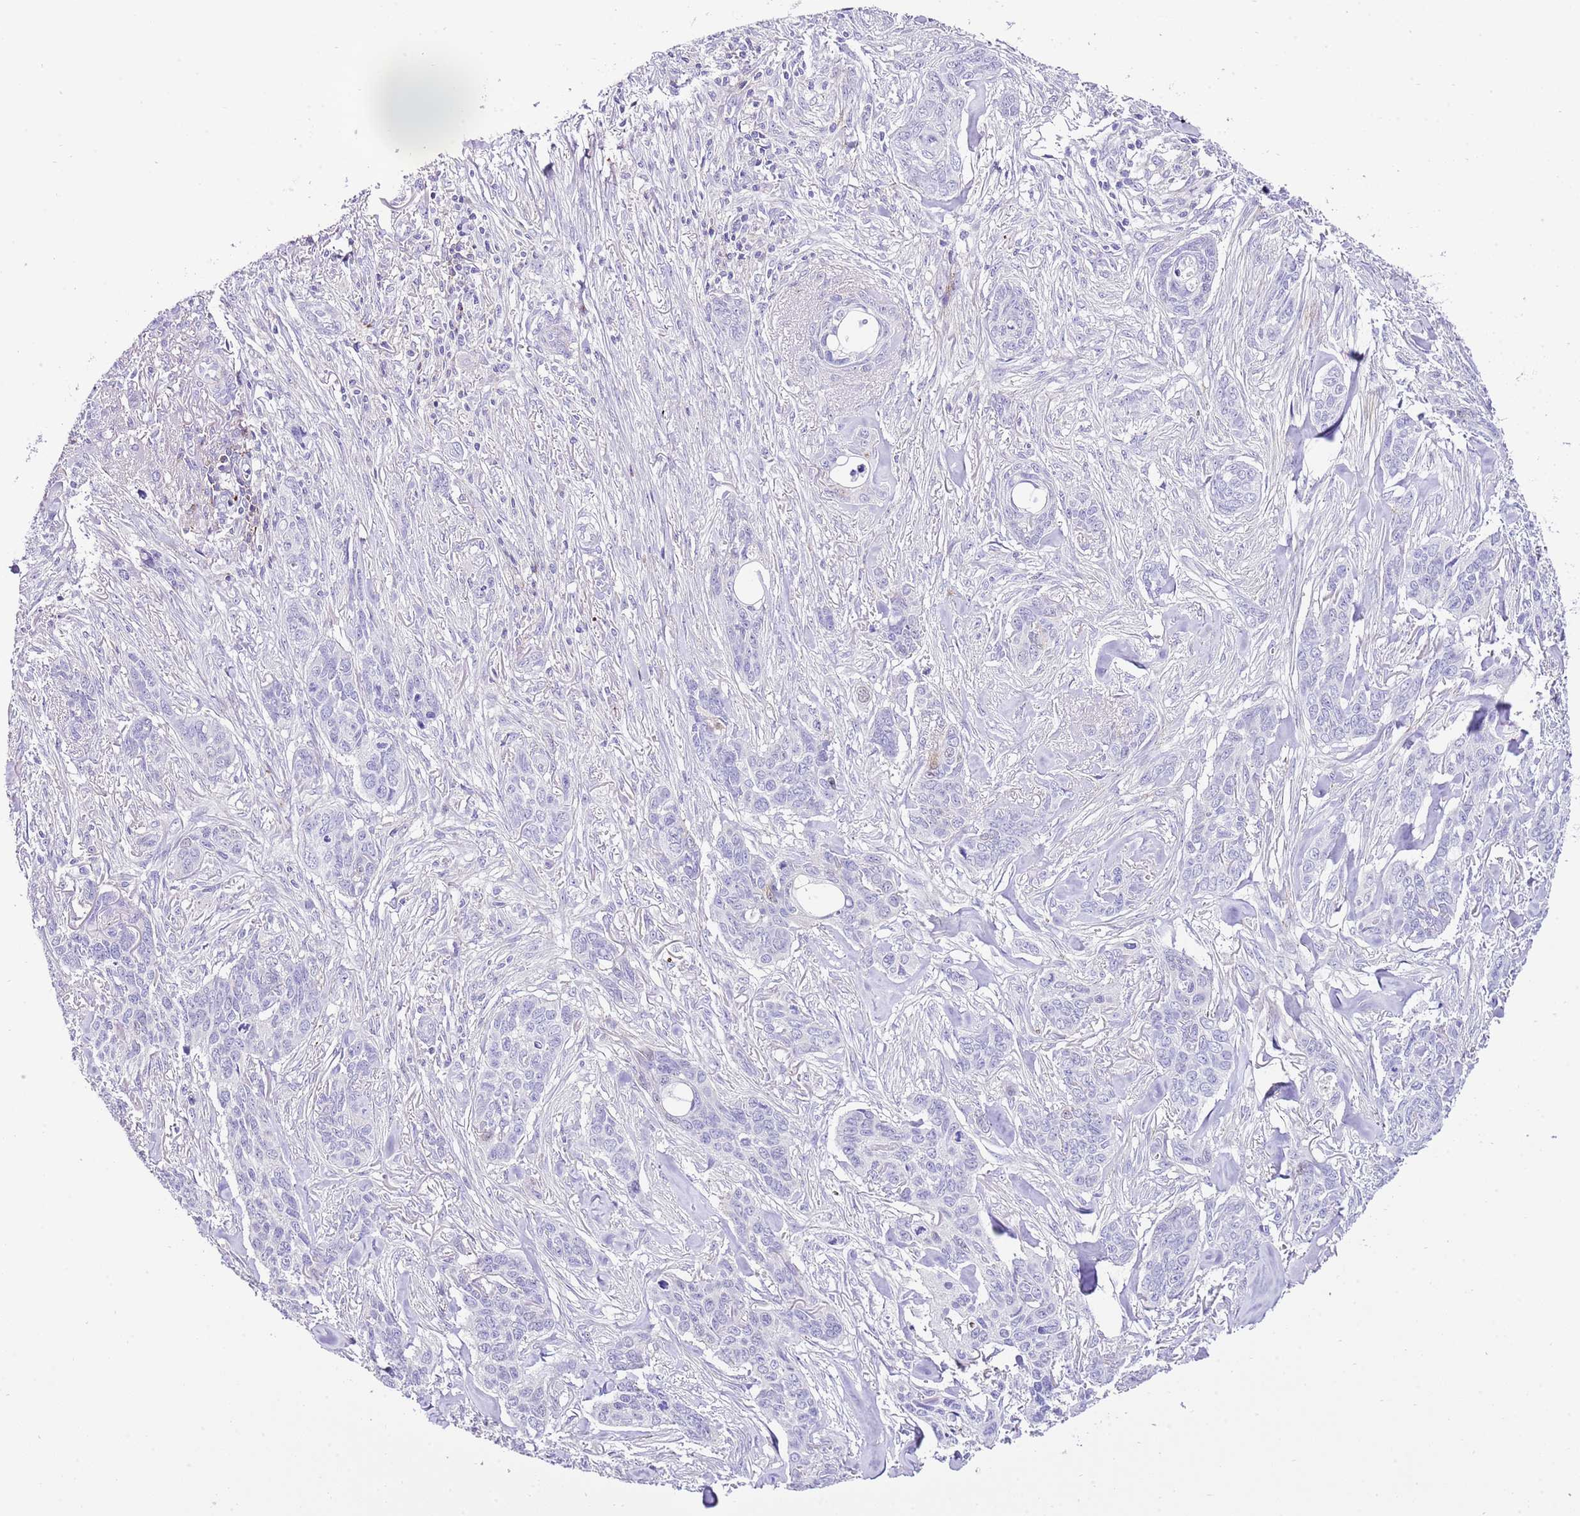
{"staining": {"intensity": "negative", "quantity": "none", "location": "none"}, "tissue": "skin cancer", "cell_type": "Tumor cells", "image_type": "cancer", "snomed": [{"axis": "morphology", "description": "Basal cell carcinoma"}, {"axis": "topography", "description": "Skin"}], "caption": "Tumor cells are negative for protein expression in human skin cancer (basal cell carcinoma).", "gene": "ALDH3A1", "patient": {"sex": "male", "age": 86}}